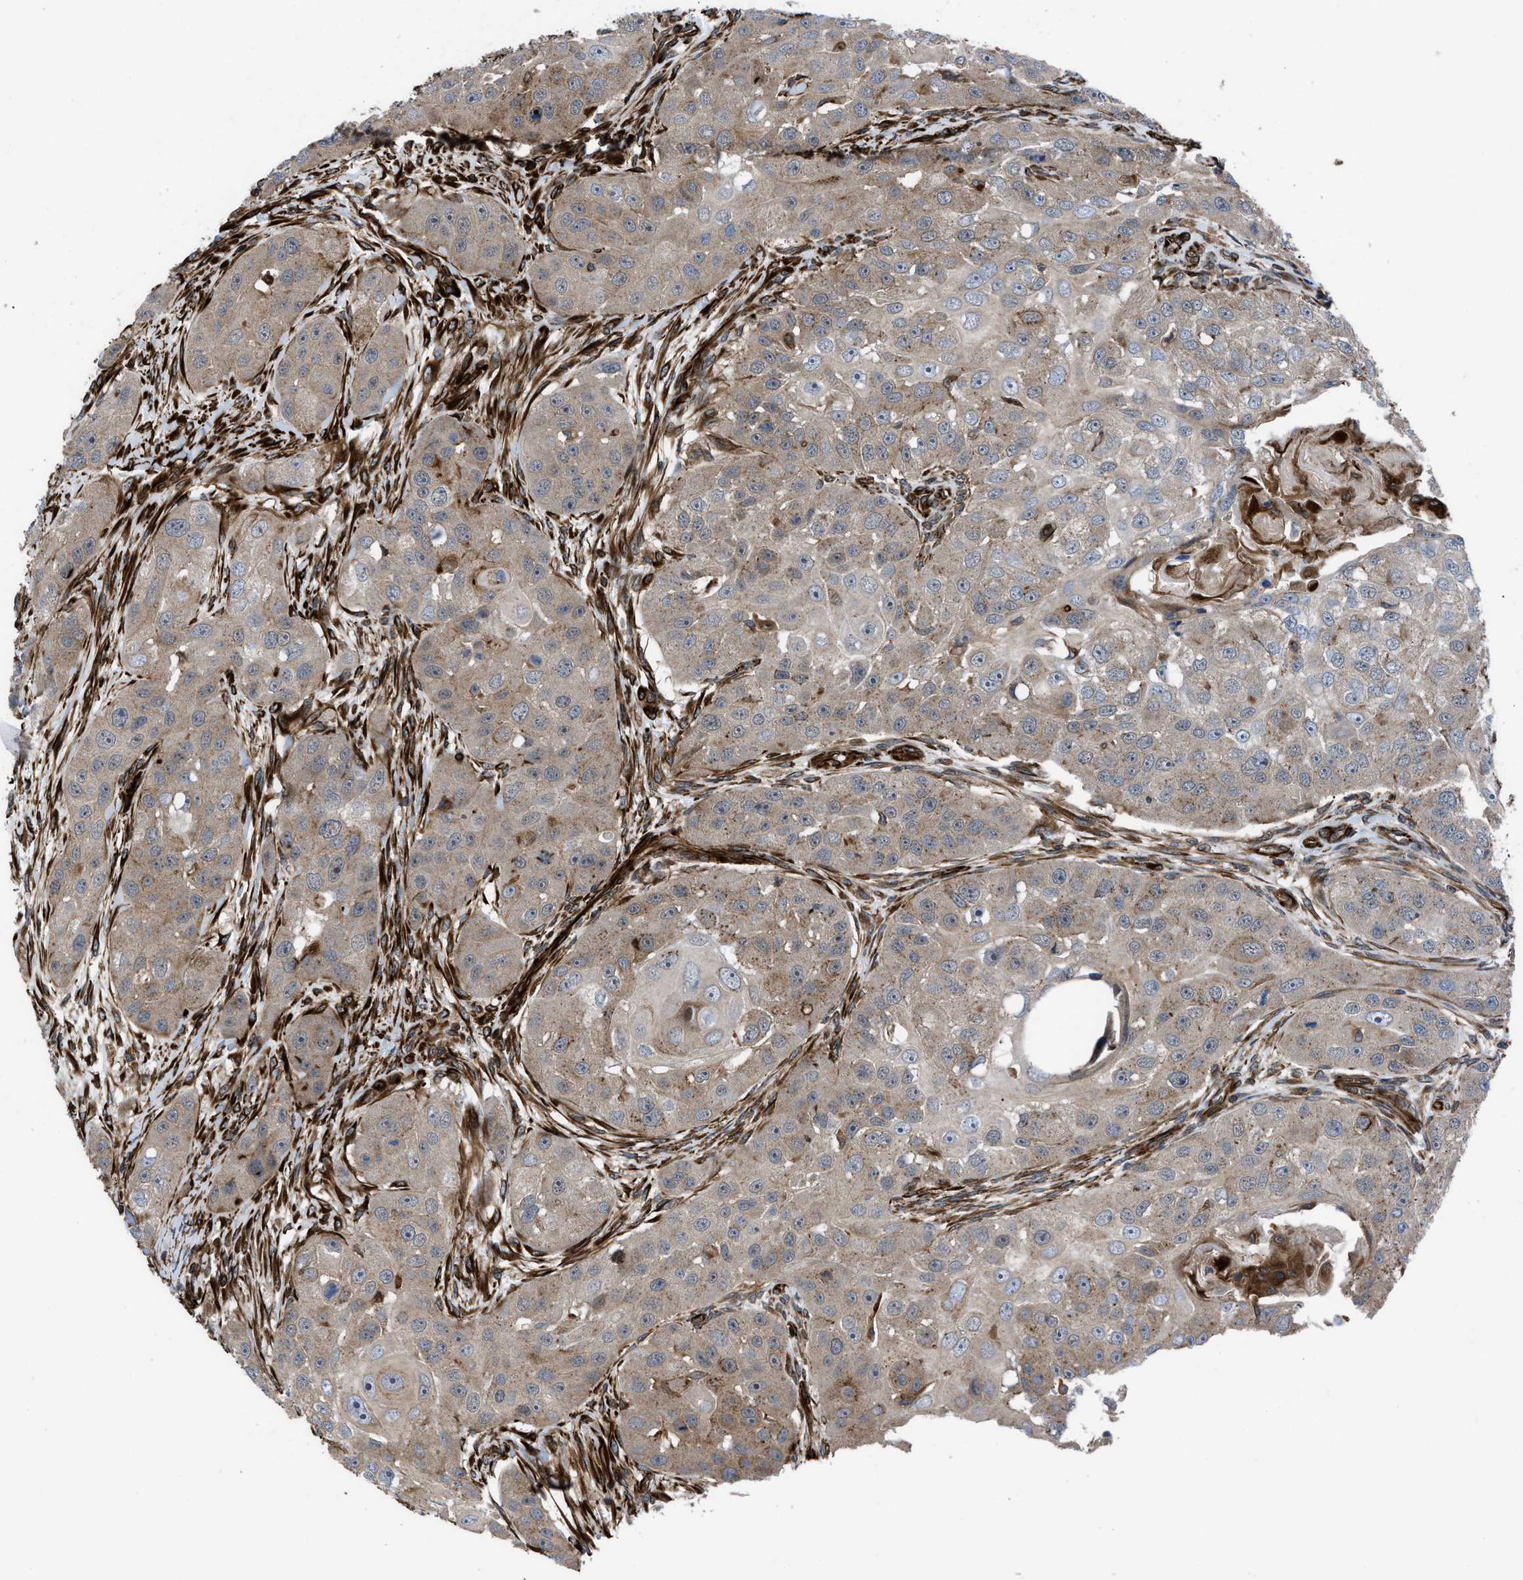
{"staining": {"intensity": "moderate", "quantity": ">75%", "location": "cytoplasmic/membranous"}, "tissue": "head and neck cancer", "cell_type": "Tumor cells", "image_type": "cancer", "snomed": [{"axis": "morphology", "description": "Normal tissue, NOS"}, {"axis": "morphology", "description": "Squamous cell carcinoma, NOS"}, {"axis": "topography", "description": "Skeletal muscle"}, {"axis": "topography", "description": "Head-Neck"}], "caption": "IHC photomicrograph of neoplastic tissue: human squamous cell carcinoma (head and neck) stained using IHC shows medium levels of moderate protein expression localized specifically in the cytoplasmic/membranous of tumor cells, appearing as a cytoplasmic/membranous brown color.", "gene": "PTPRE", "patient": {"sex": "male", "age": 51}}